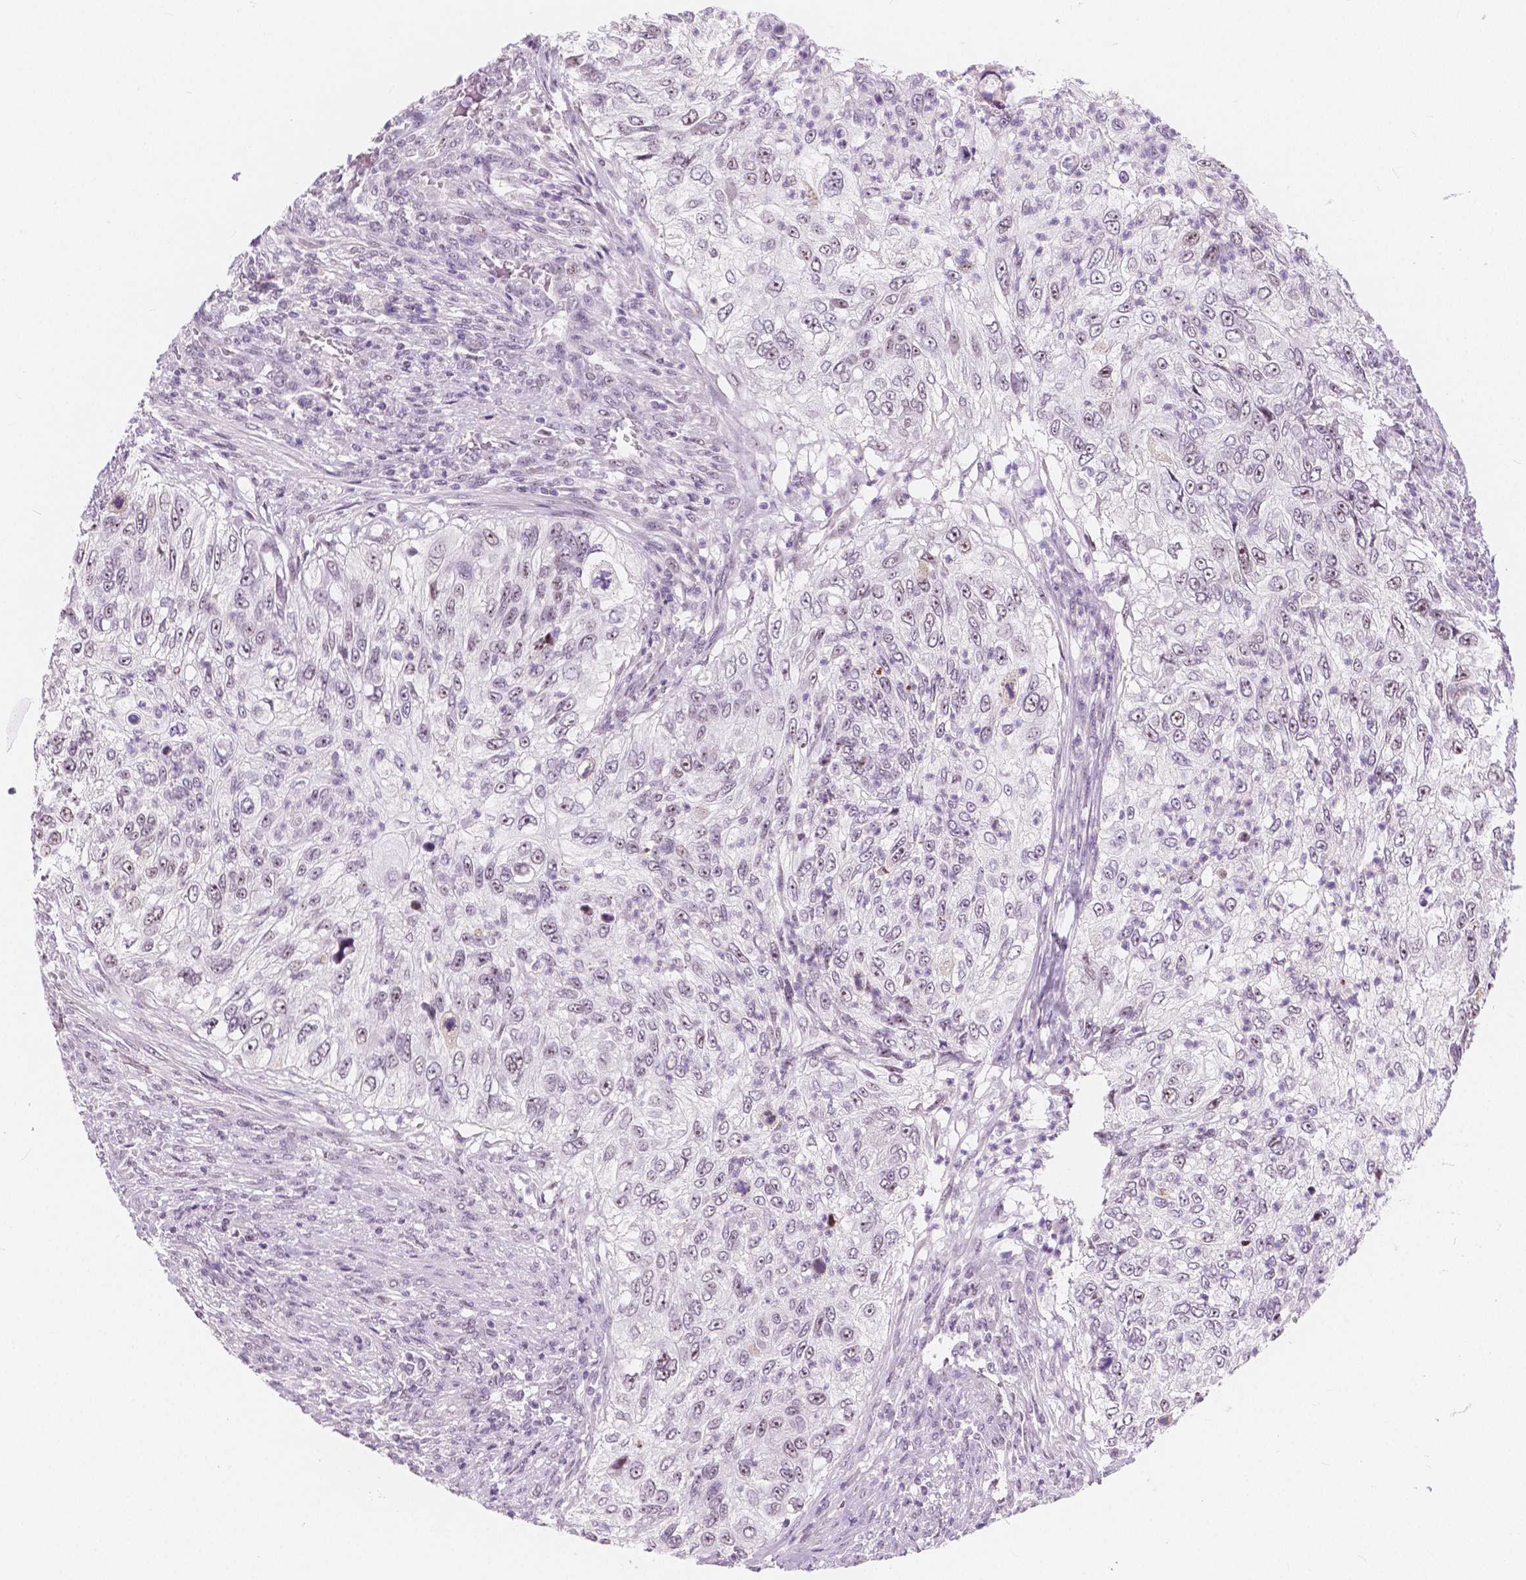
{"staining": {"intensity": "weak", "quantity": "<25%", "location": "nuclear"}, "tissue": "urothelial cancer", "cell_type": "Tumor cells", "image_type": "cancer", "snomed": [{"axis": "morphology", "description": "Urothelial carcinoma, High grade"}, {"axis": "topography", "description": "Urinary bladder"}], "caption": "A photomicrograph of human high-grade urothelial carcinoma is negative for staining in tumor cells.", "gene": "NOLC1", "patient": {"sex": "female", "age": 60}}